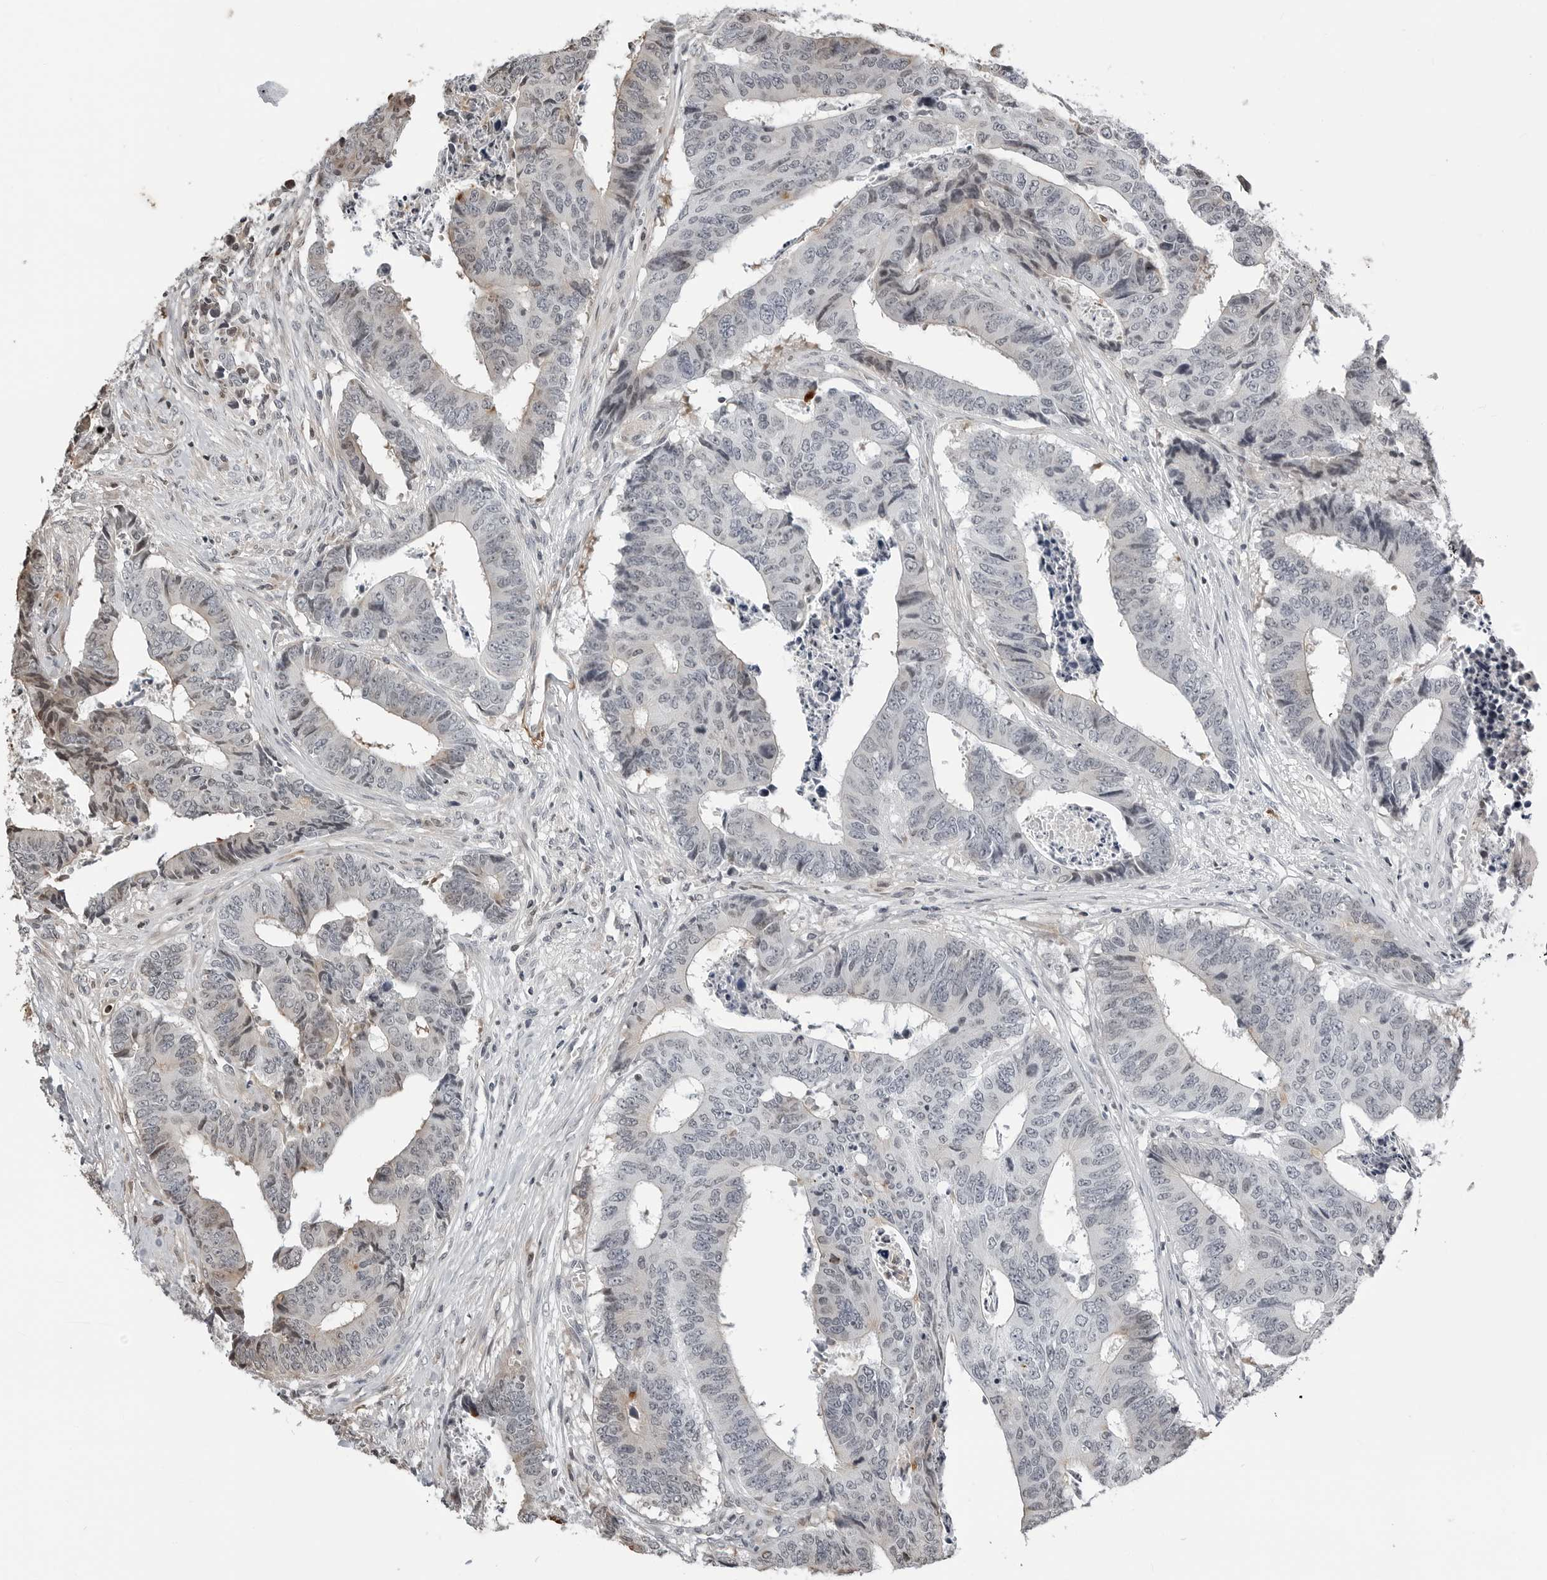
{"staining": {"intensity": "negative", "quantity": "none", "location": "none"}, "tissue": "colorectal cancer", "cell_type": "Tumor cells", "image_type": "cancer", "snomed": [{"axis": "morphology", "description": "Adenocarcinoma, NOS"}, {"axis": "topography", "description": "Rectum"}], "caption": "This is an immunohistochemistry photomicrograph of colorectal adenocarcinoma. There is no positivity in tumor cells.", "gene": "CXCR5", "patient": {"sex": "male", "age": 84}}